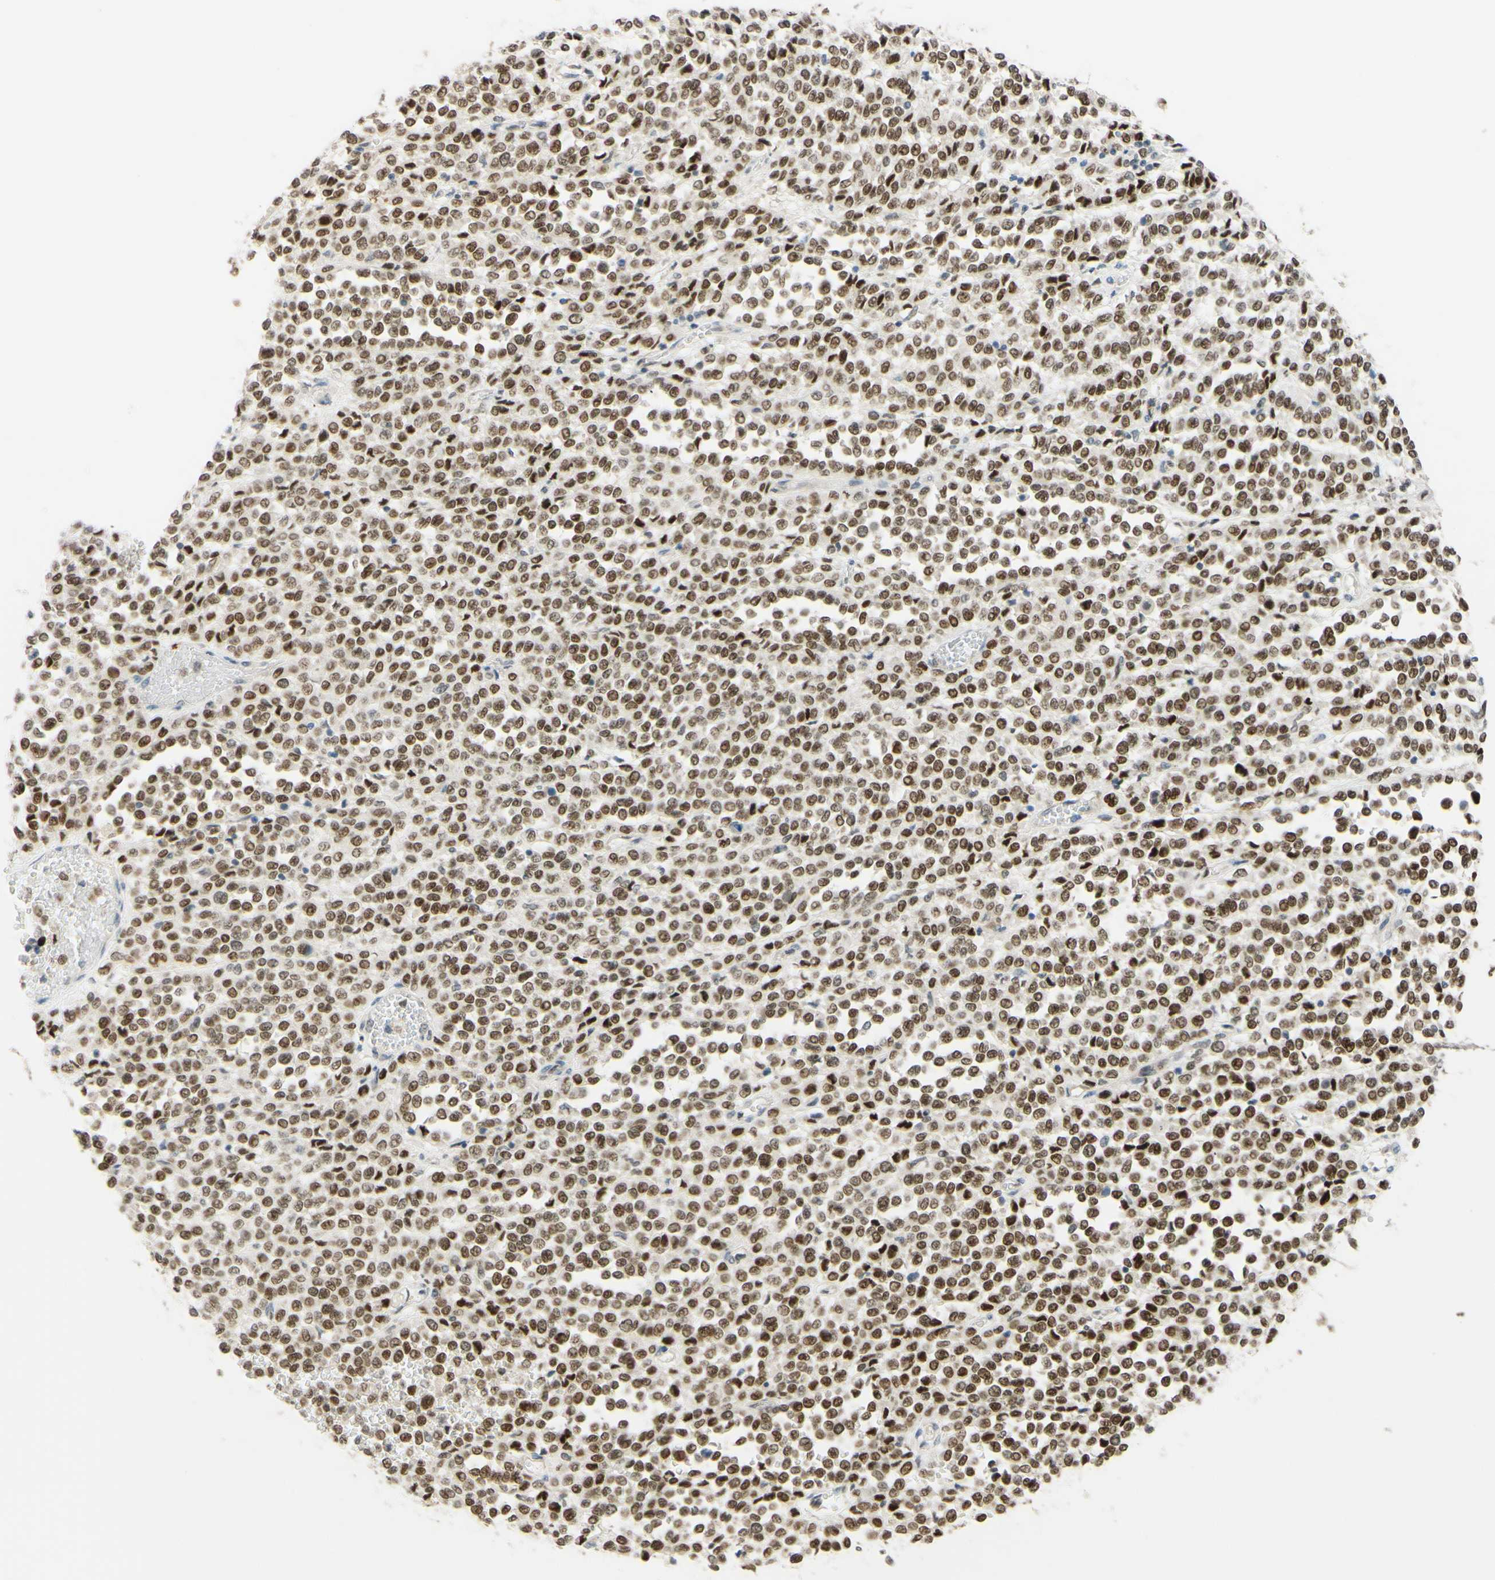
{"staining": {"intensity": "moderate", "quantity": ">75%", "location": "nuclear"}, "tissue": "melanoma", "cell_type": "Tumor cells", "image_type": "cancer", "snomed": [{"axis": "morphology", "description": "Malignant melanoma, Metastatic site"}, {"axis": "topography", "description": "Pancreas"}], "caption": "Approximately >75% of tumor cells in melanoma display moderate nuclear protein positivity as visualized by brown immunohistochemical staining.", "gene": "POLB", "patient": {"sex": "female", "age": 30}}